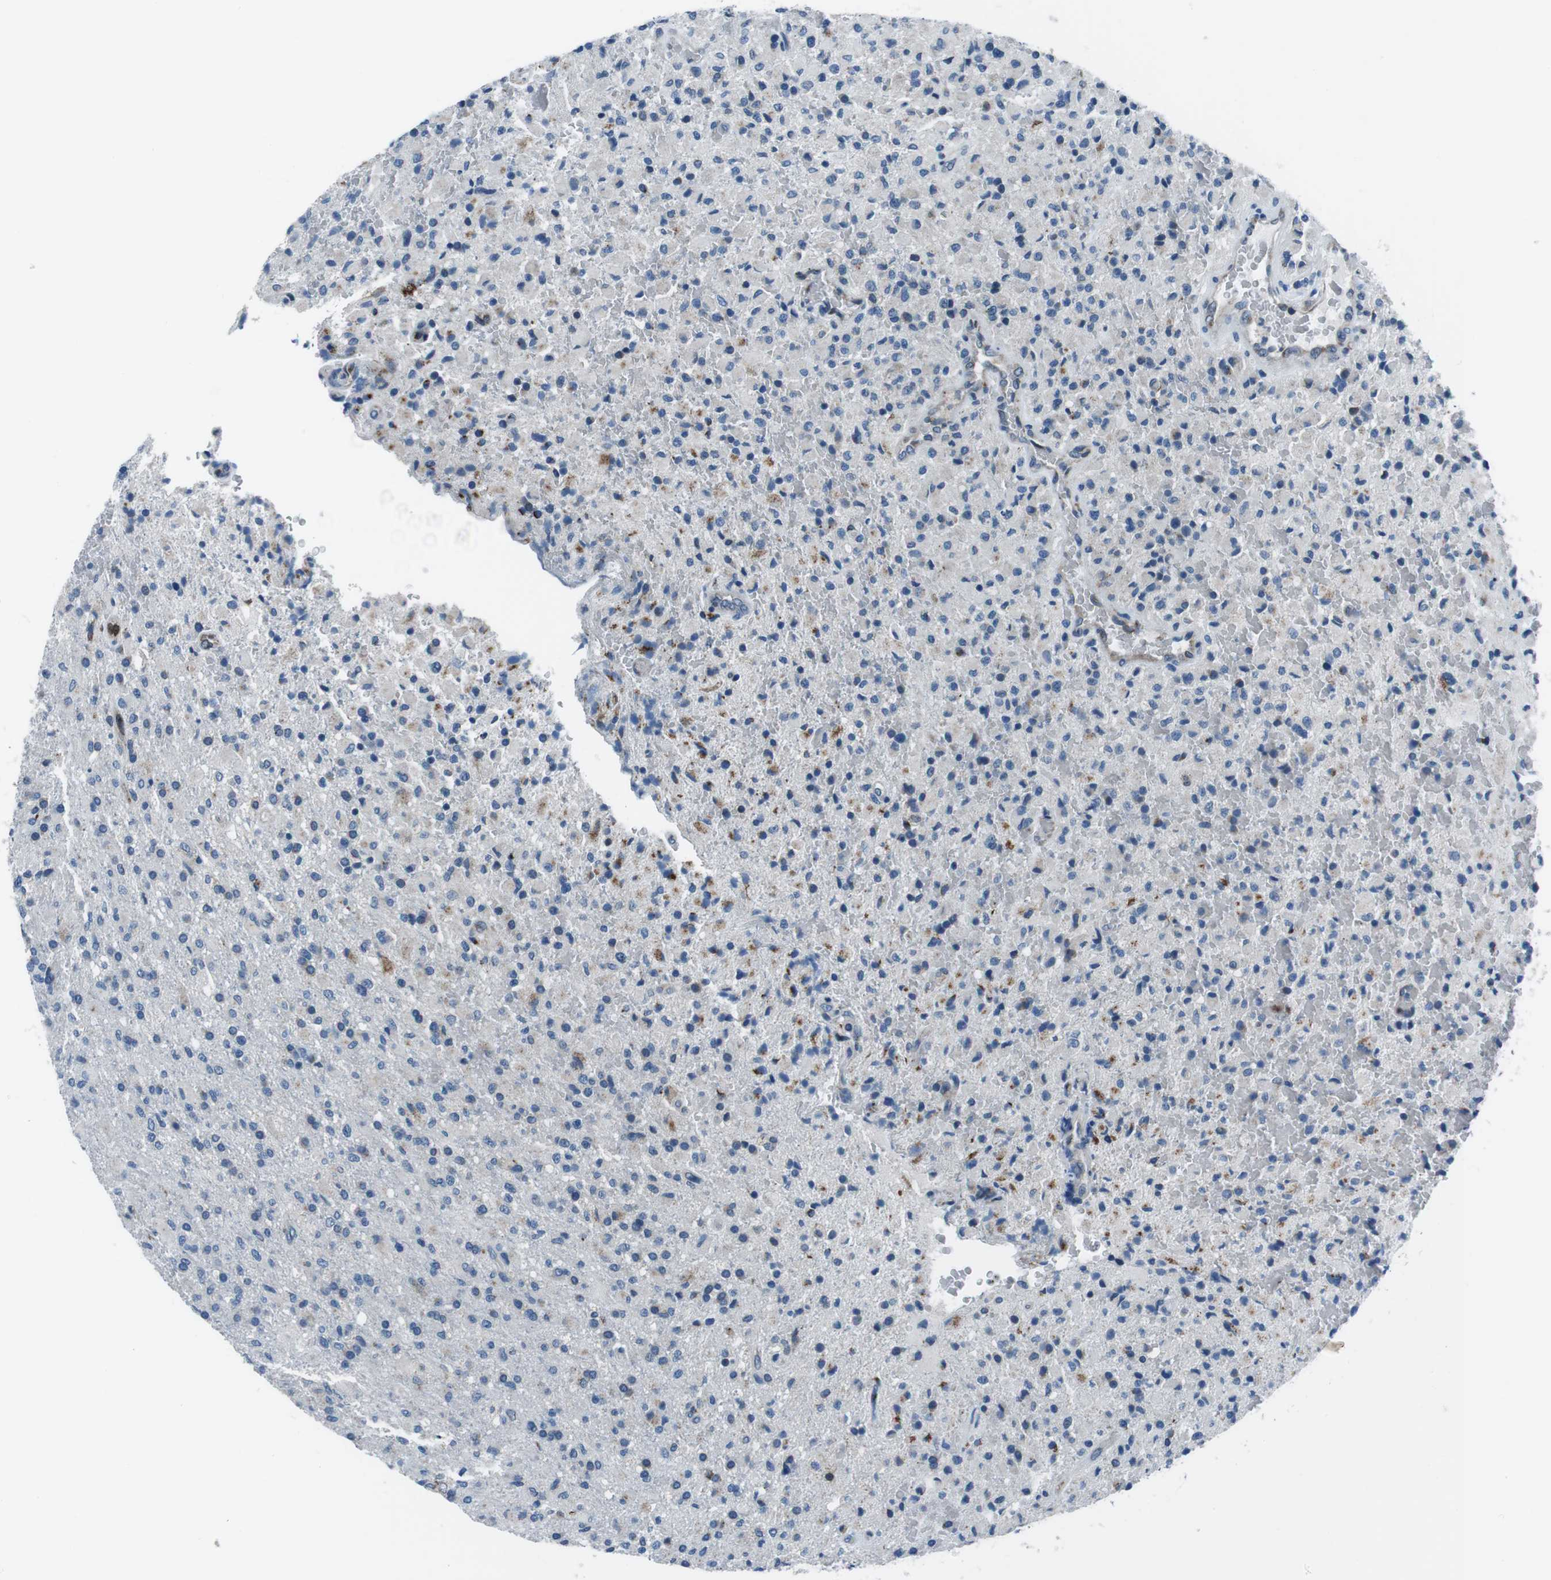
{"staining": {"intensity": "negative", "quantity": "none", "location": "none"}, "tissue": "glioma", "cell_type": "Tumor cells", "image_type": "cancer", "snomed": [{"axis": "morphology", "description": "Glioma, malignant, High grade"}, {"axis": "topography", "description": "Brain"}], "caption": "A micrograph of human glioma is negative for staining in tumor cells. (DAB IHC visualized using brightfield microscopy, high magnification).", "gene": "NUCB2", "patient": {"sex": "male", "age": 71}}